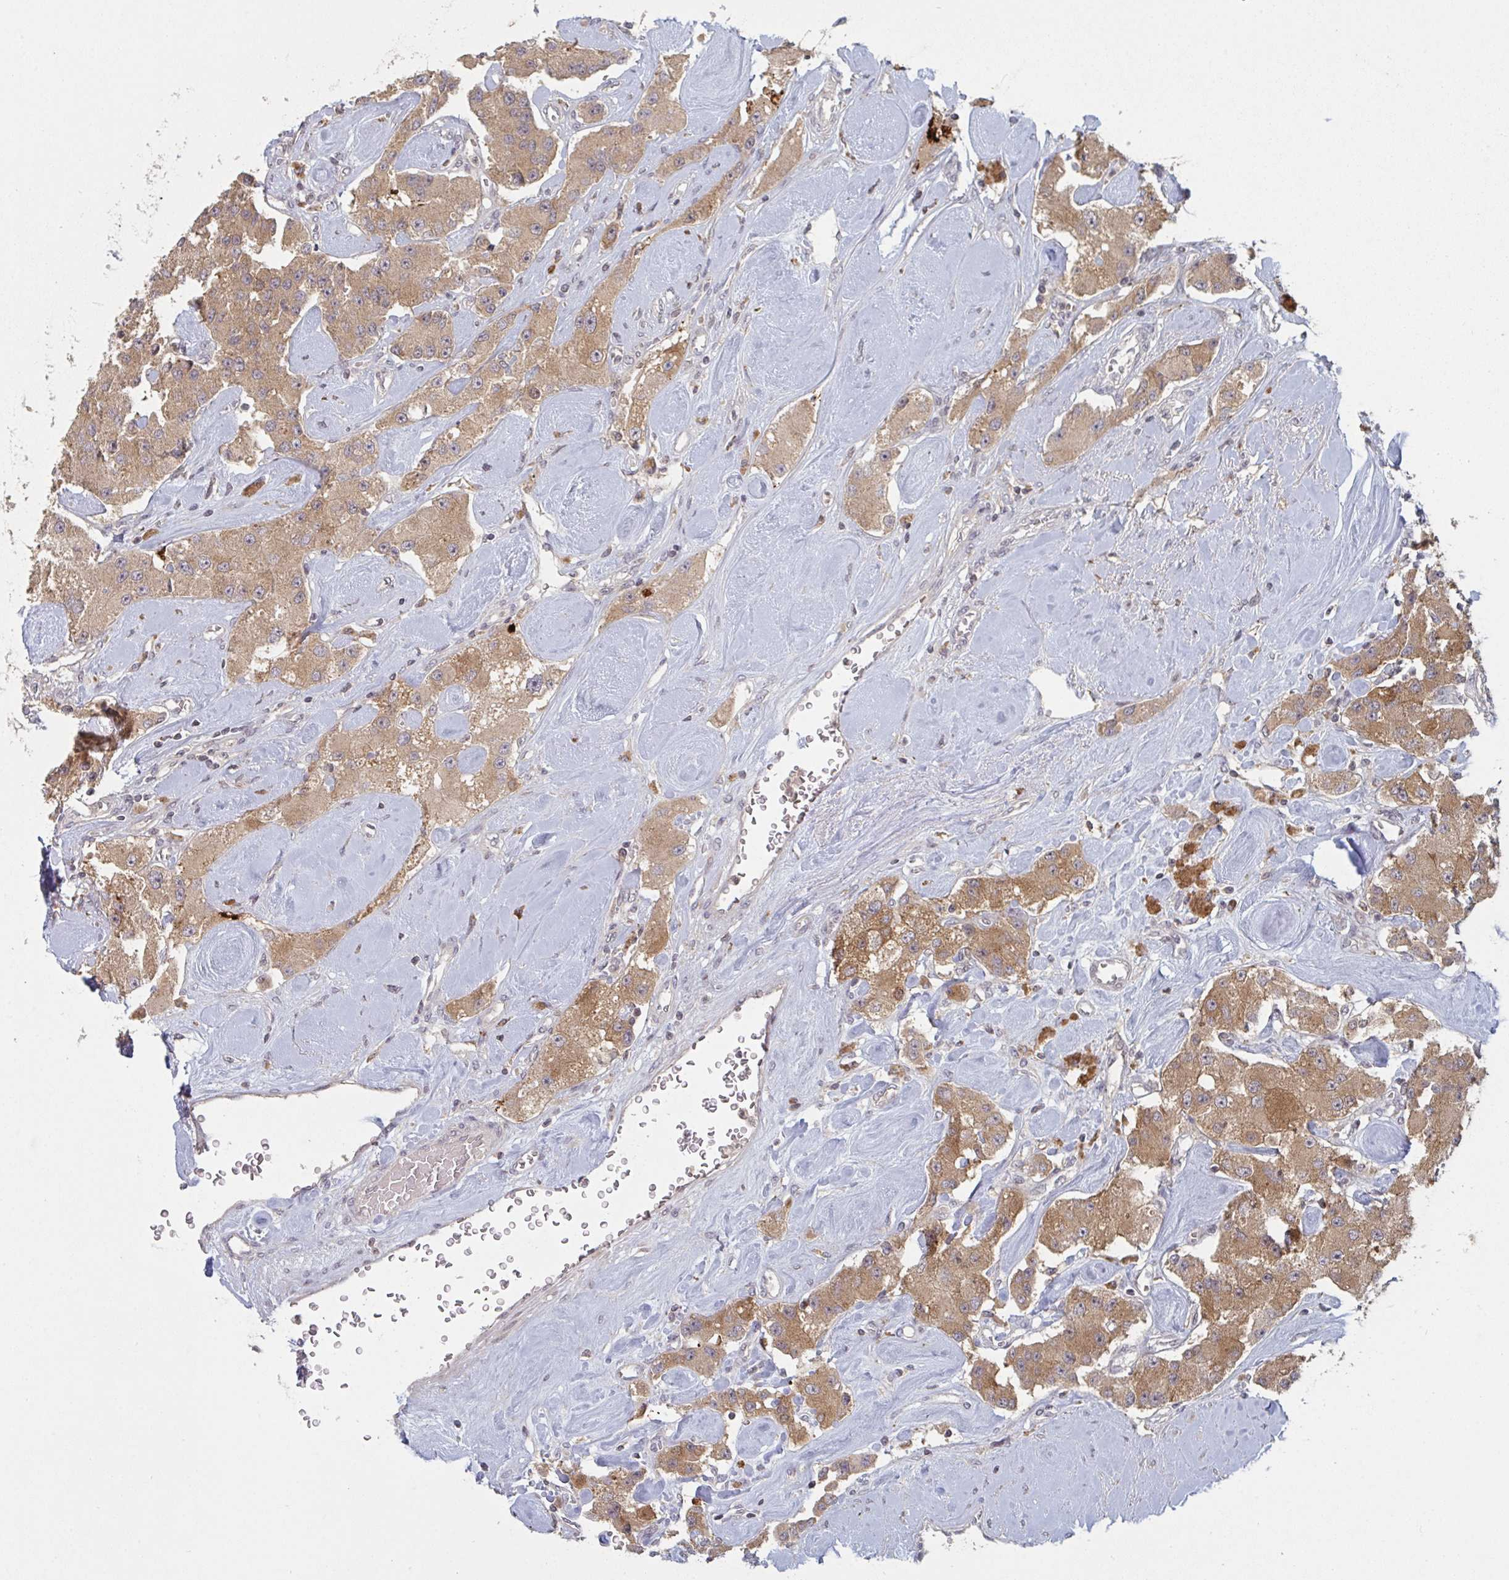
{"staining": {"intensity": "moderate", "quantity": ">75%", "location": "cytoplasmic/membranous"}, "tissue": "carcinoid", "cell_type": "Tumor cells", "image_type": "cancer", "snomed": [{"axis": "morphology", "description": "Carcinoid, malignant, NOS"}, {"axis": "topography", "description": "Pancreas"}], "caption": "Carcinoid (malignant) stained for a protein (brown) shows moderate cytoplasmic/membranous positive positivity in about >75% of tumor cells.", "gene": "DCST1", "patient": {"sex": "male", "age": 41}}